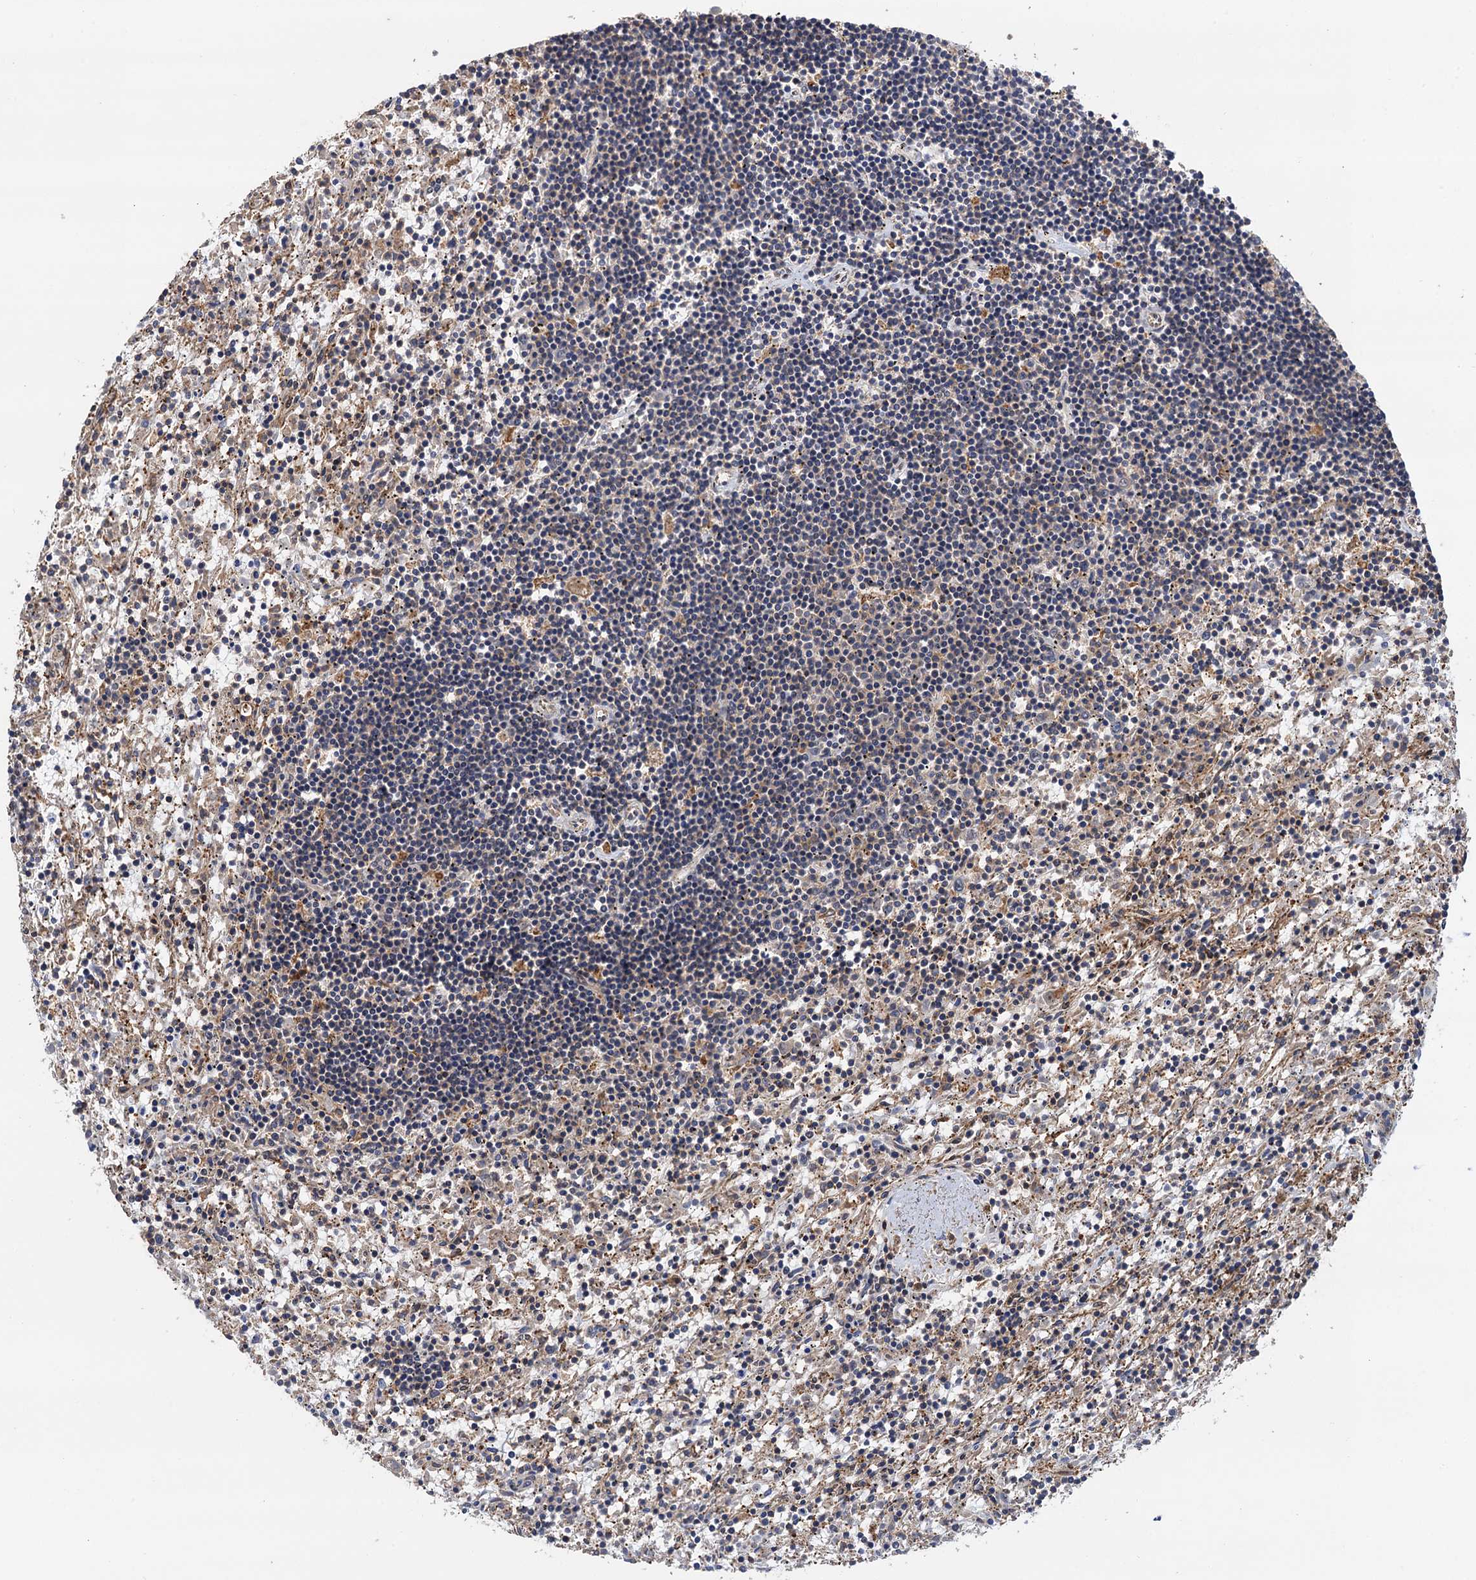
{"staining": {"intensity": "negative", "quantity": "none", "location": "none"}, "tissue": "lymphoma", "cell_type": "Tumor cells", "image_type": "cancer", "snomed": [{"axis": "morphology", "description": "Malignant lymphoma, non-Hodgkin's type, Low grade"}, {"axis": "topography", "description": "Spleen"}], "caption": "Protein analysis of lymphoma displays no significant staining in tumor cells.", "gene": "BORA", "patient": {"sex": "male", "age": 76}}